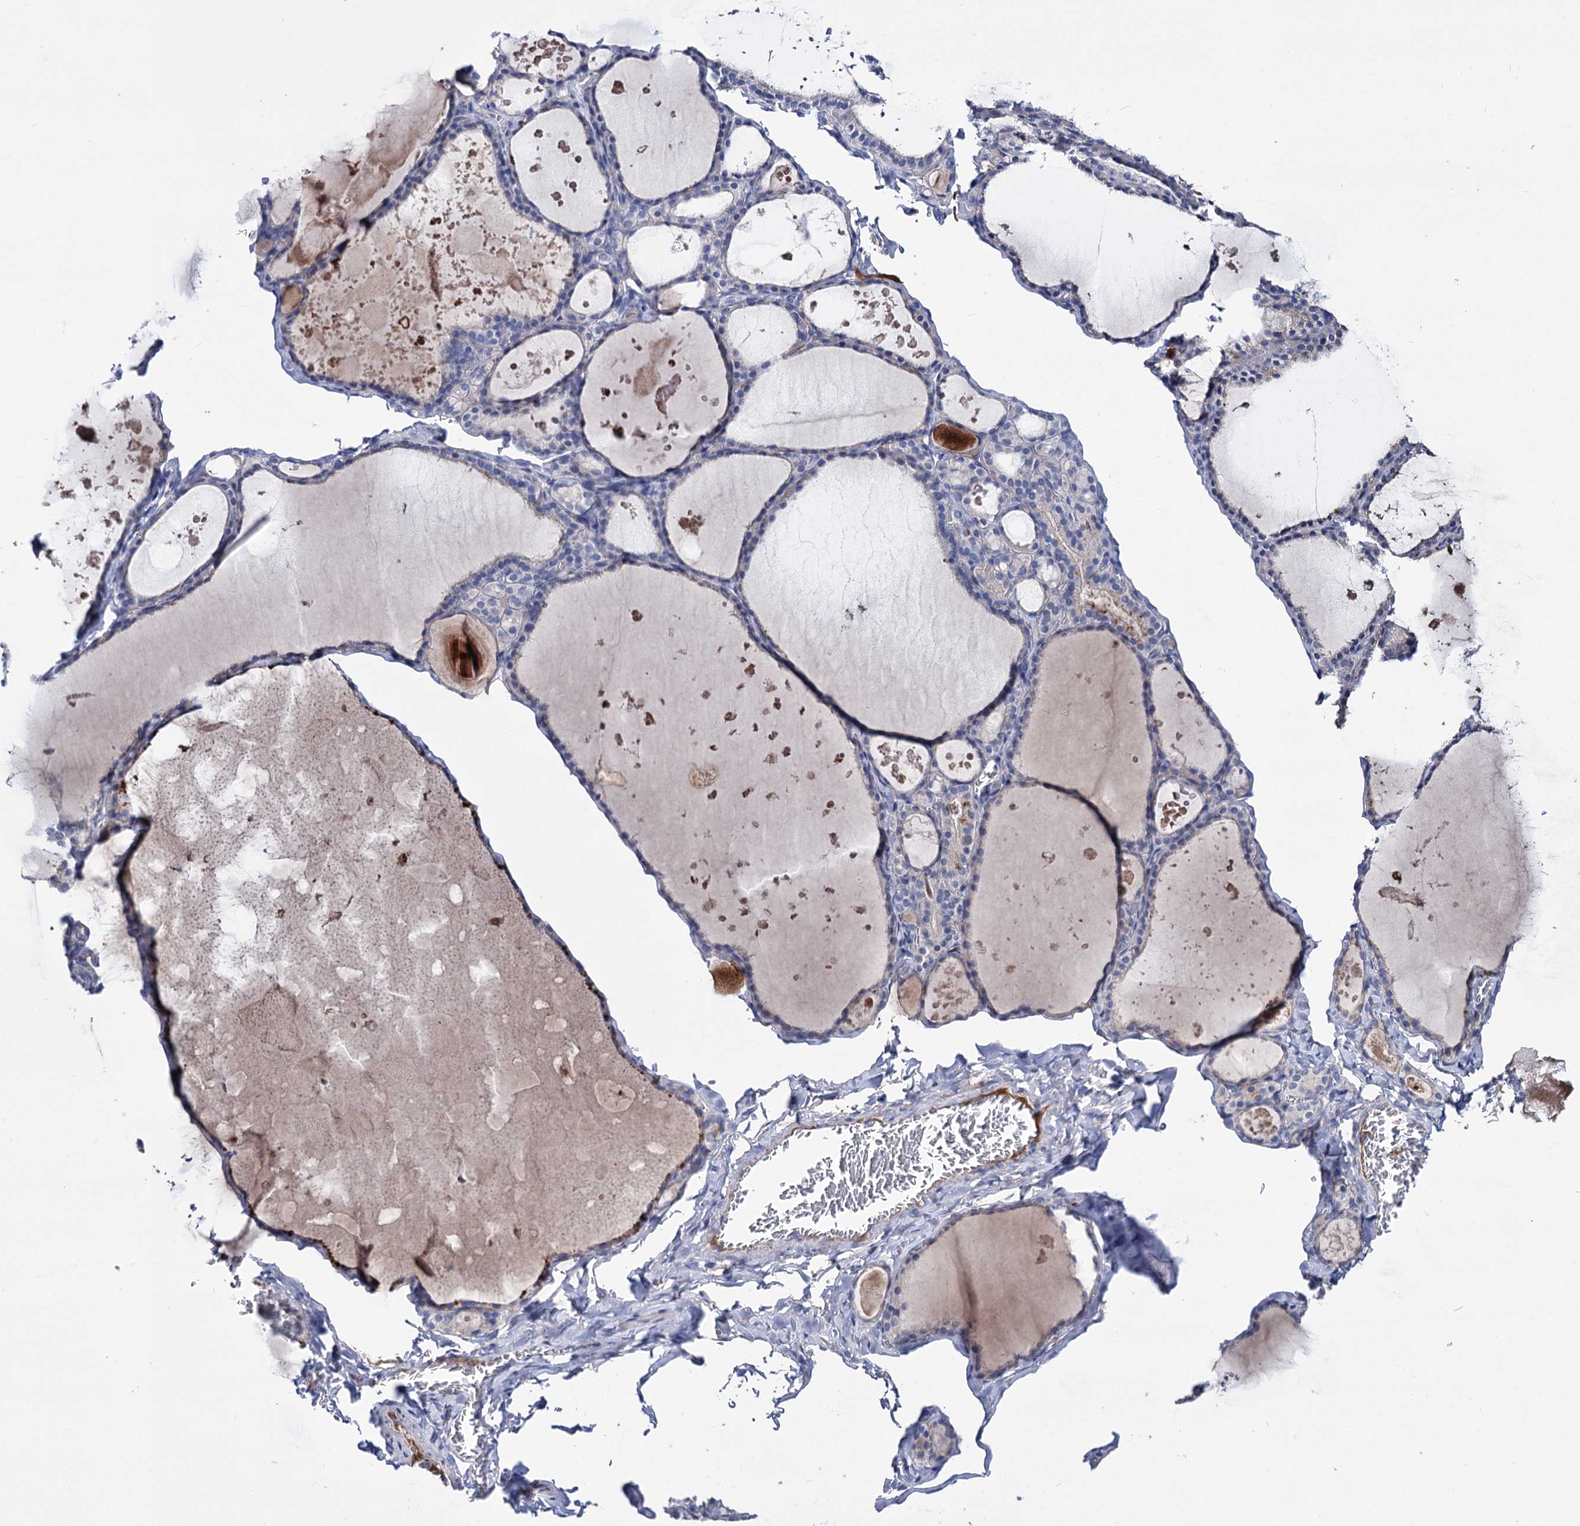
{"staining": {"intensity": "negative", "quantity": "none", "location": "none"}, "tissue": "thyroid gland", "cell_type": "Glandular cells", "image_type": "normal", "snomed": [{"axis": "morphology", "description": "Normal tissue, NOS"}, {"axis": "topography", "description": "Thyroid gland"}], "caption": "A high-resolution photomicrograph shows IHC staining of unremarkable thyroid gland, which shows no significant staining in glandular cells.", "gene": "PPP1R32", "patient": {"sex": "male", "age": 56}}